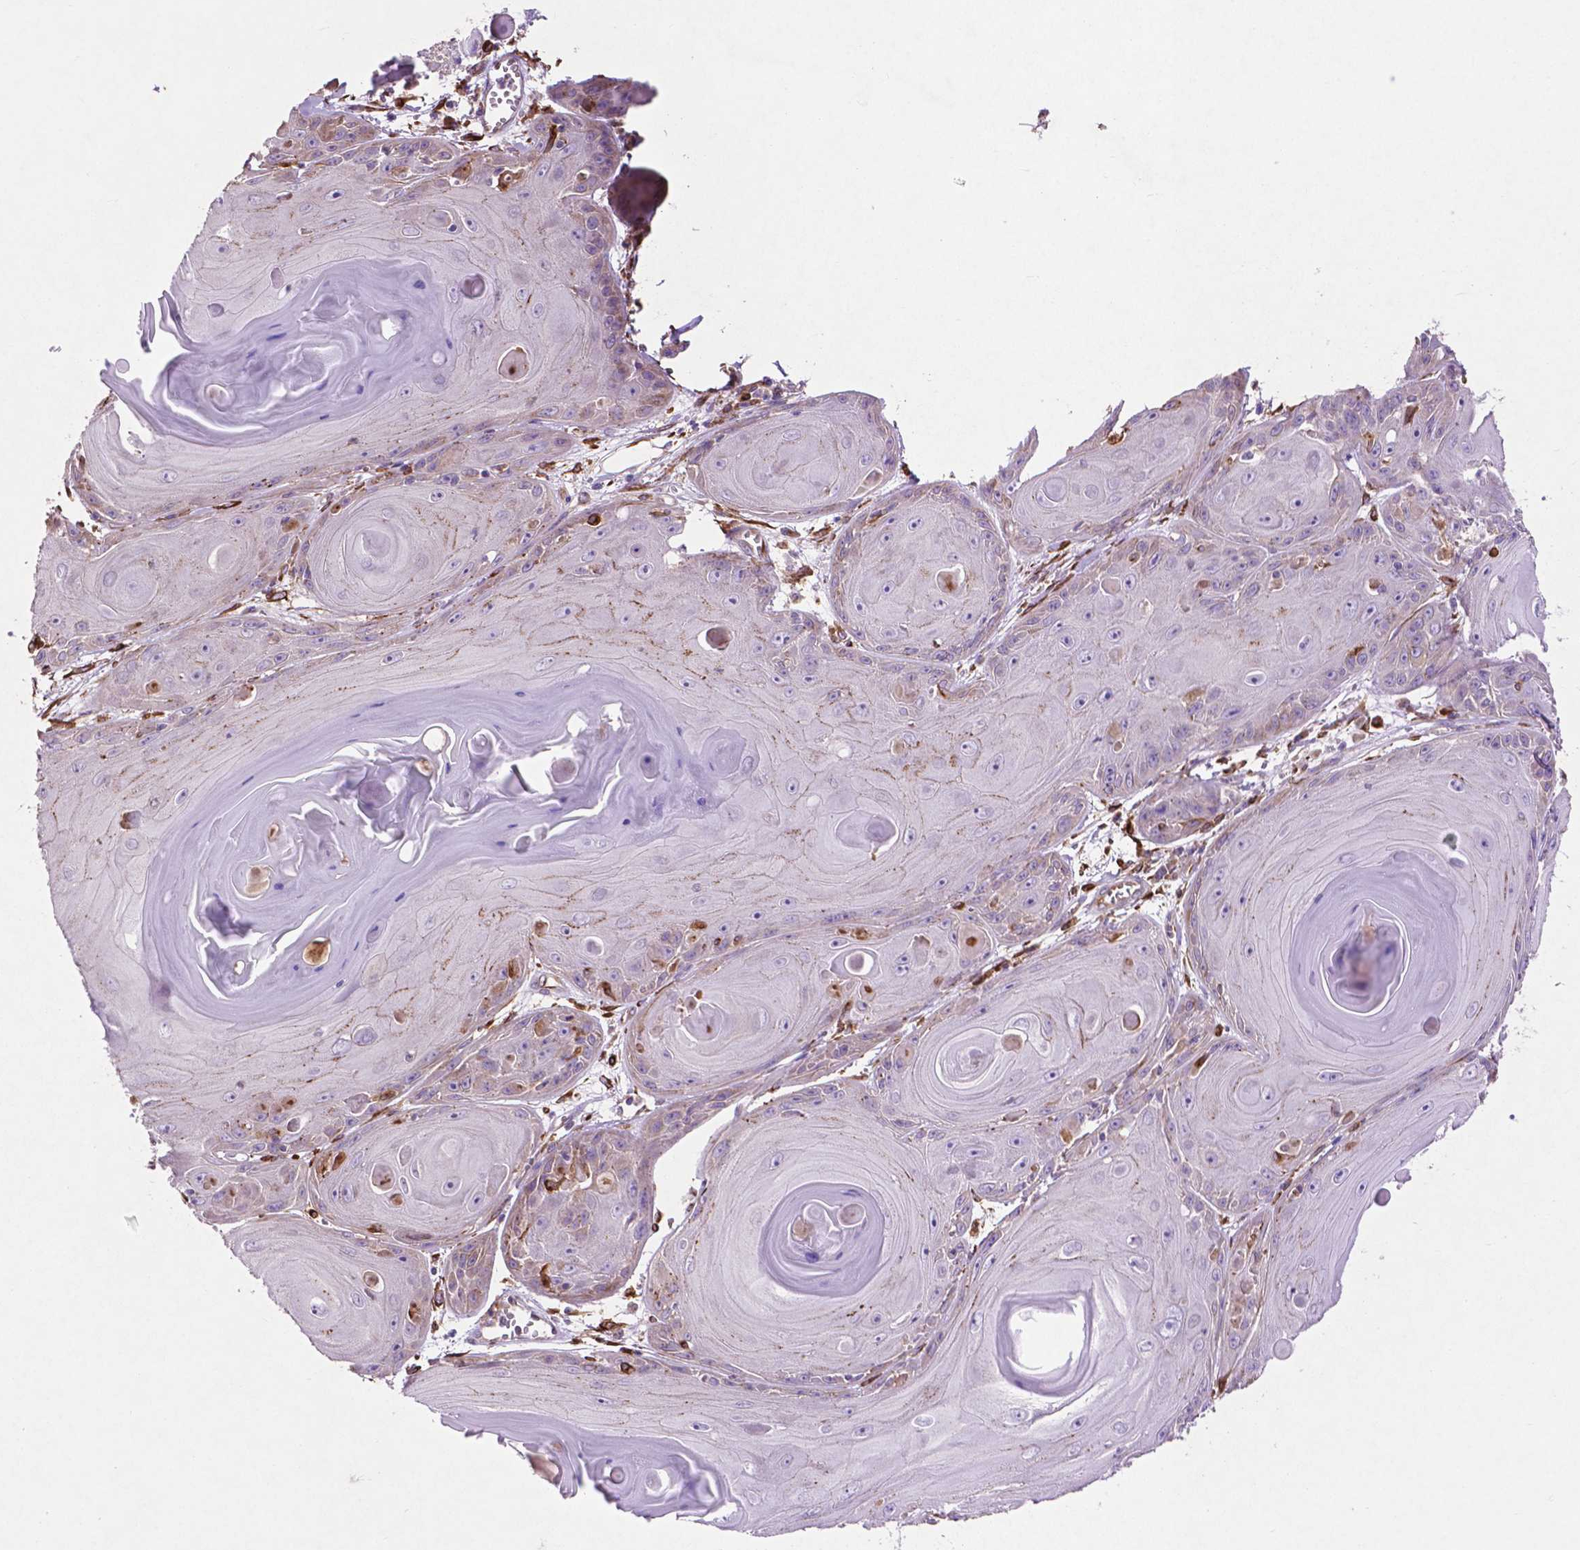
{"staining": {"intensity": "moderate", "quantity": "<25%", "location": "cytoplasmic/membranous,nuclear"}, "tissue": "skin cancer", "cell_type": "Tumor cells", "image_type": "cancer", "snomed": [{"axis": "morphology", "description": "Squamous cell carcinoma, NOS"}, {"axis": "topography", "description": "Skin"}, {"axis": "topography", "description": "Vulva"}], "caption": "Immunohistochemistry (IHC) of human skin squamous cell carcinoma exhibits low levels of moderate cytoplasmic/membranous and nuclear positivity in about <25% of tumor cells.", "gene": "MBTPS1", "patient": {"sex": "female", "age": 85}}